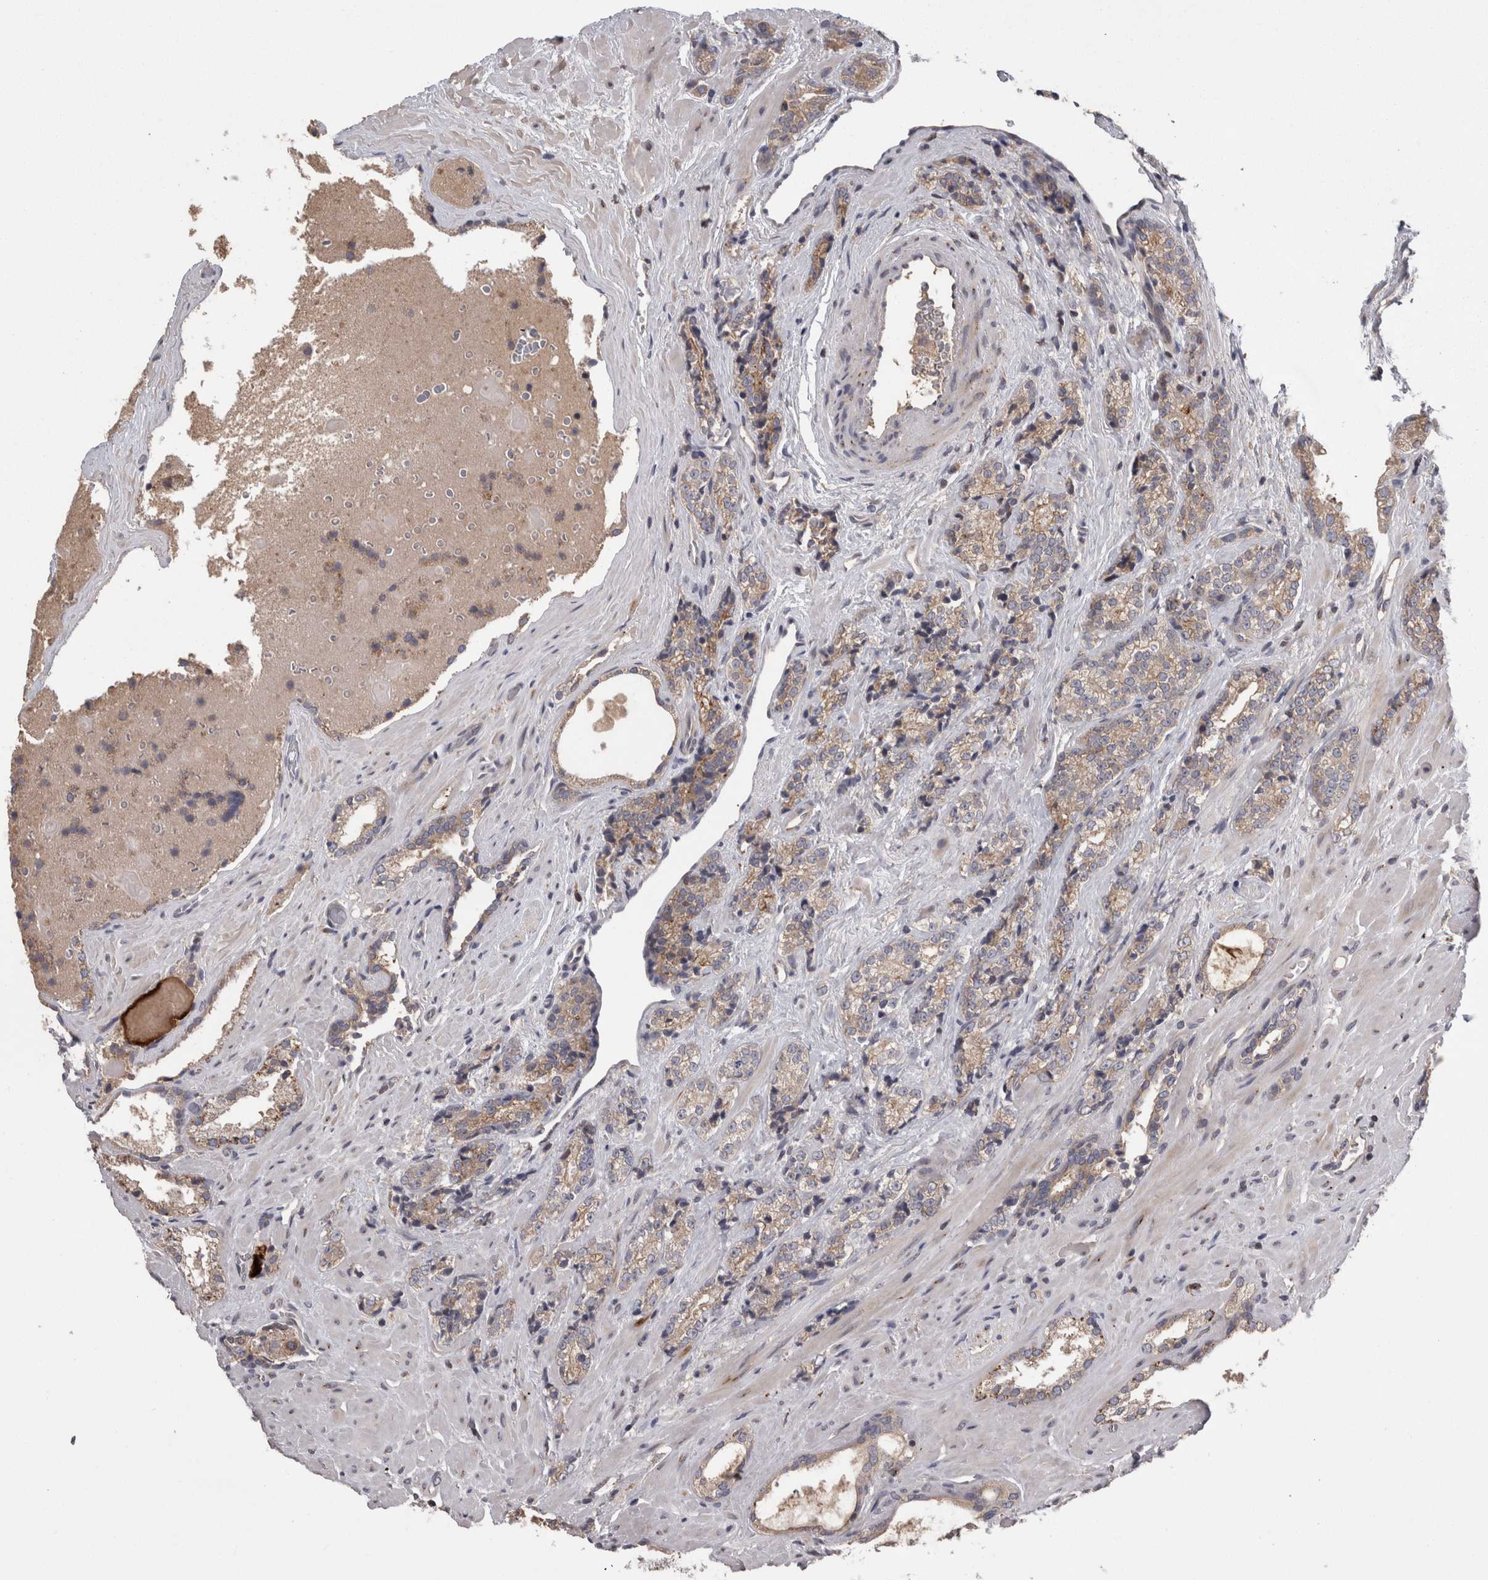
{"staining": {"intensity": "weak", "quantity": ">75%", "location": "cytoplasmic/membranous"}, "tissue": "prostate cancer", "cell_type": "Tumor cells", "image_type": "cancer", "snomed": [{"axis": "morphology", "description": "Adenocarcinoma, High grade"}, {"axis": "topography", "description": "Prostate"}], "caption": "This micrograph shows prostate cancer stained with IHC to label a protein in brown. The cytoplasmic/membranous of tumor cells show weak positivity for the protein. Nuclei are counter-stained blue.", "gene": "PCM1", "patient": {"sex": "male", "age": 71}}